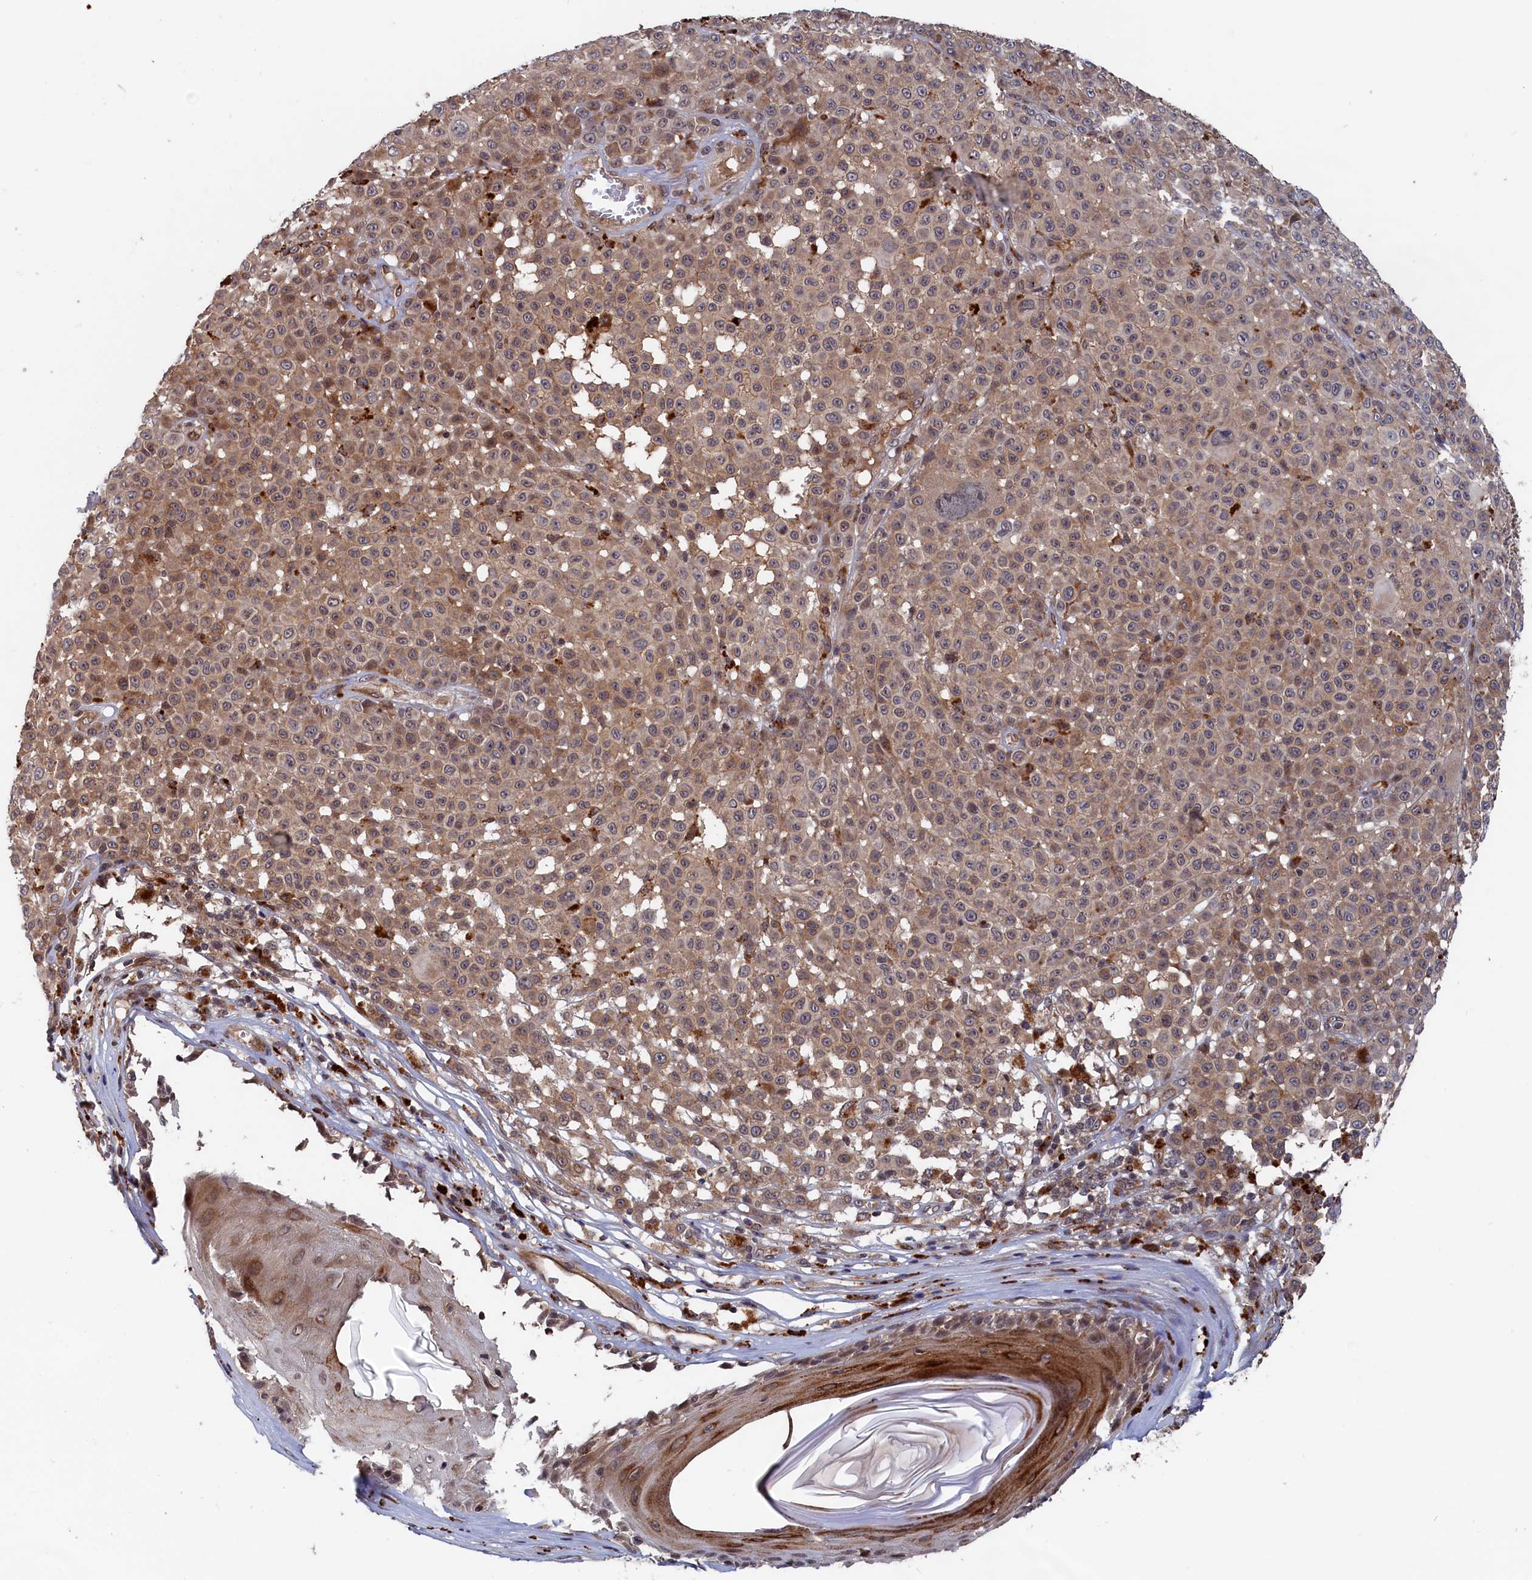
{"staining": {"intensity": "moderate", "quantity": ">75%", "location": "cytoplasmic/membranous"}, "tissue": "melanoma", "cell_type": "Tumor cells", "image_type": "cancer", "snomed": [{"axis": "morphology", "description": "Malignant melanoma, NOS"}, {"axis": "topography", "description": "Skin"}], "caption": "The micrograph demonstrates immunohistochemical staining of melanoma. There is moderate cytoplasmic/membranous staining is seen in about >75% of tumor cells.", "gene": "TRAPPC2L", "patient": {"sex": "female", "age": 94}}